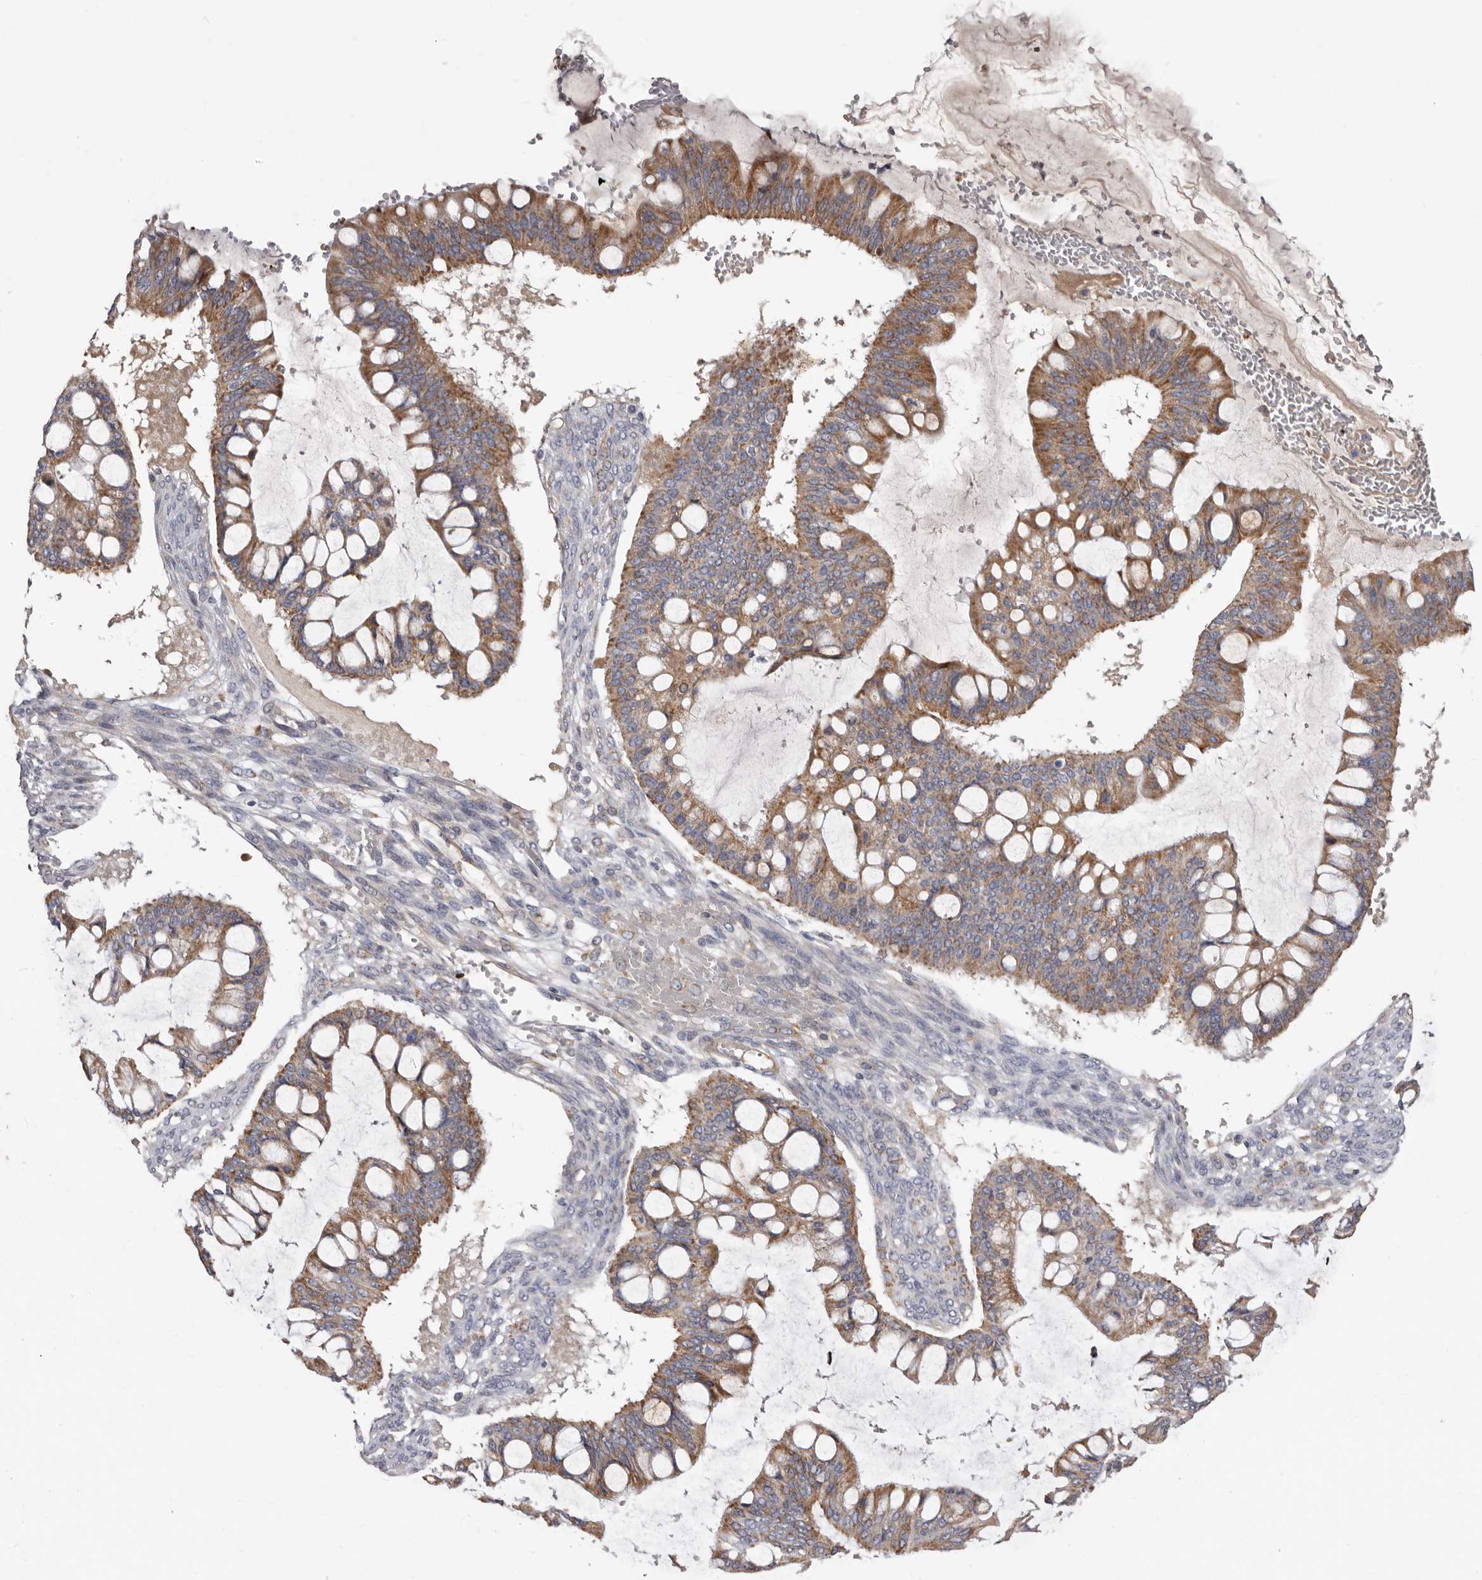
{"staining": {"intensity": "moderate", "quantity": ">75%", "location": "cytoplasmic/membranous"}, "tissue": "ovarian cancer", "cell_type": "Tumor cells", "image_type": "cancer", "snomed": [{"axis": "morphology", "description": "Cystadenocarcinoma, mucinous, NOS"}, {"axis": "topography", "description": "Ovary"}], "caption": "Ovarian cancer (mucinous cystadenocarcinoma) was stained to show a protein in brown. There is medium levels of moderate cytoplasmic/membranous expression in about >75% of tumor cells.", "gene": "SPTA1", "patient": {"sex": "female", "age": 73}}